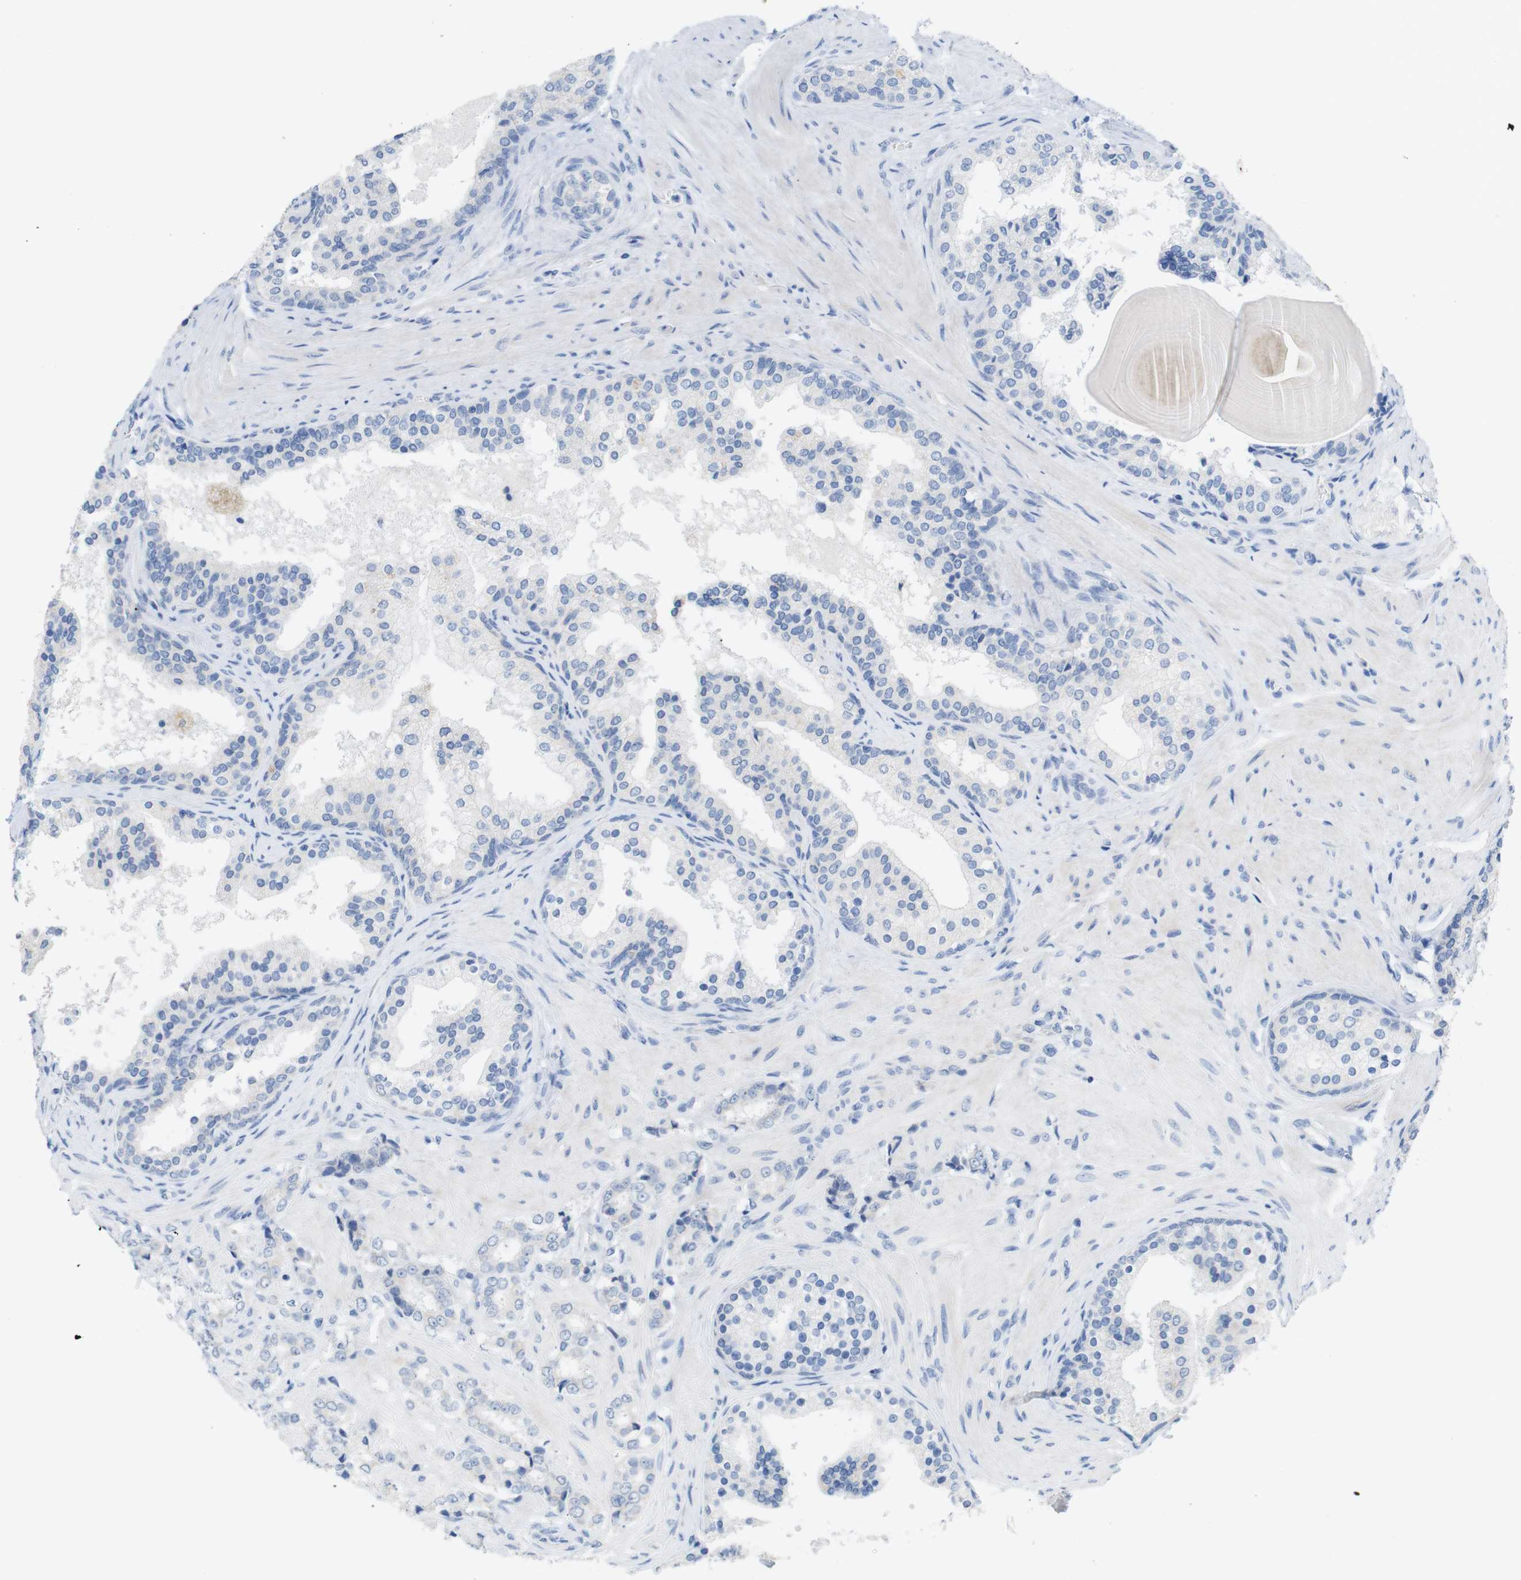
{"staining": {"intensity": "negative", "quantity": "none", "location": "none"}, "tissue": "prostate cancer", "cell_type": "Tumor cells", "image_type": "cancer", "snomed": [{"axis": "morphology", "description": "Adenocarcinoma, Low grade"}, {"axis": "topography", "description": "Prostate"}], "caption": "The immunohistochemistry micrograph has no significant staining in tumor cells of prostate adenocarcinoma (low-grade) tissue. (DAB immunohistochemistry (IHC), high magnification).", "gene": "LAG3", "patient": {"sex": "male", "age": 60}}